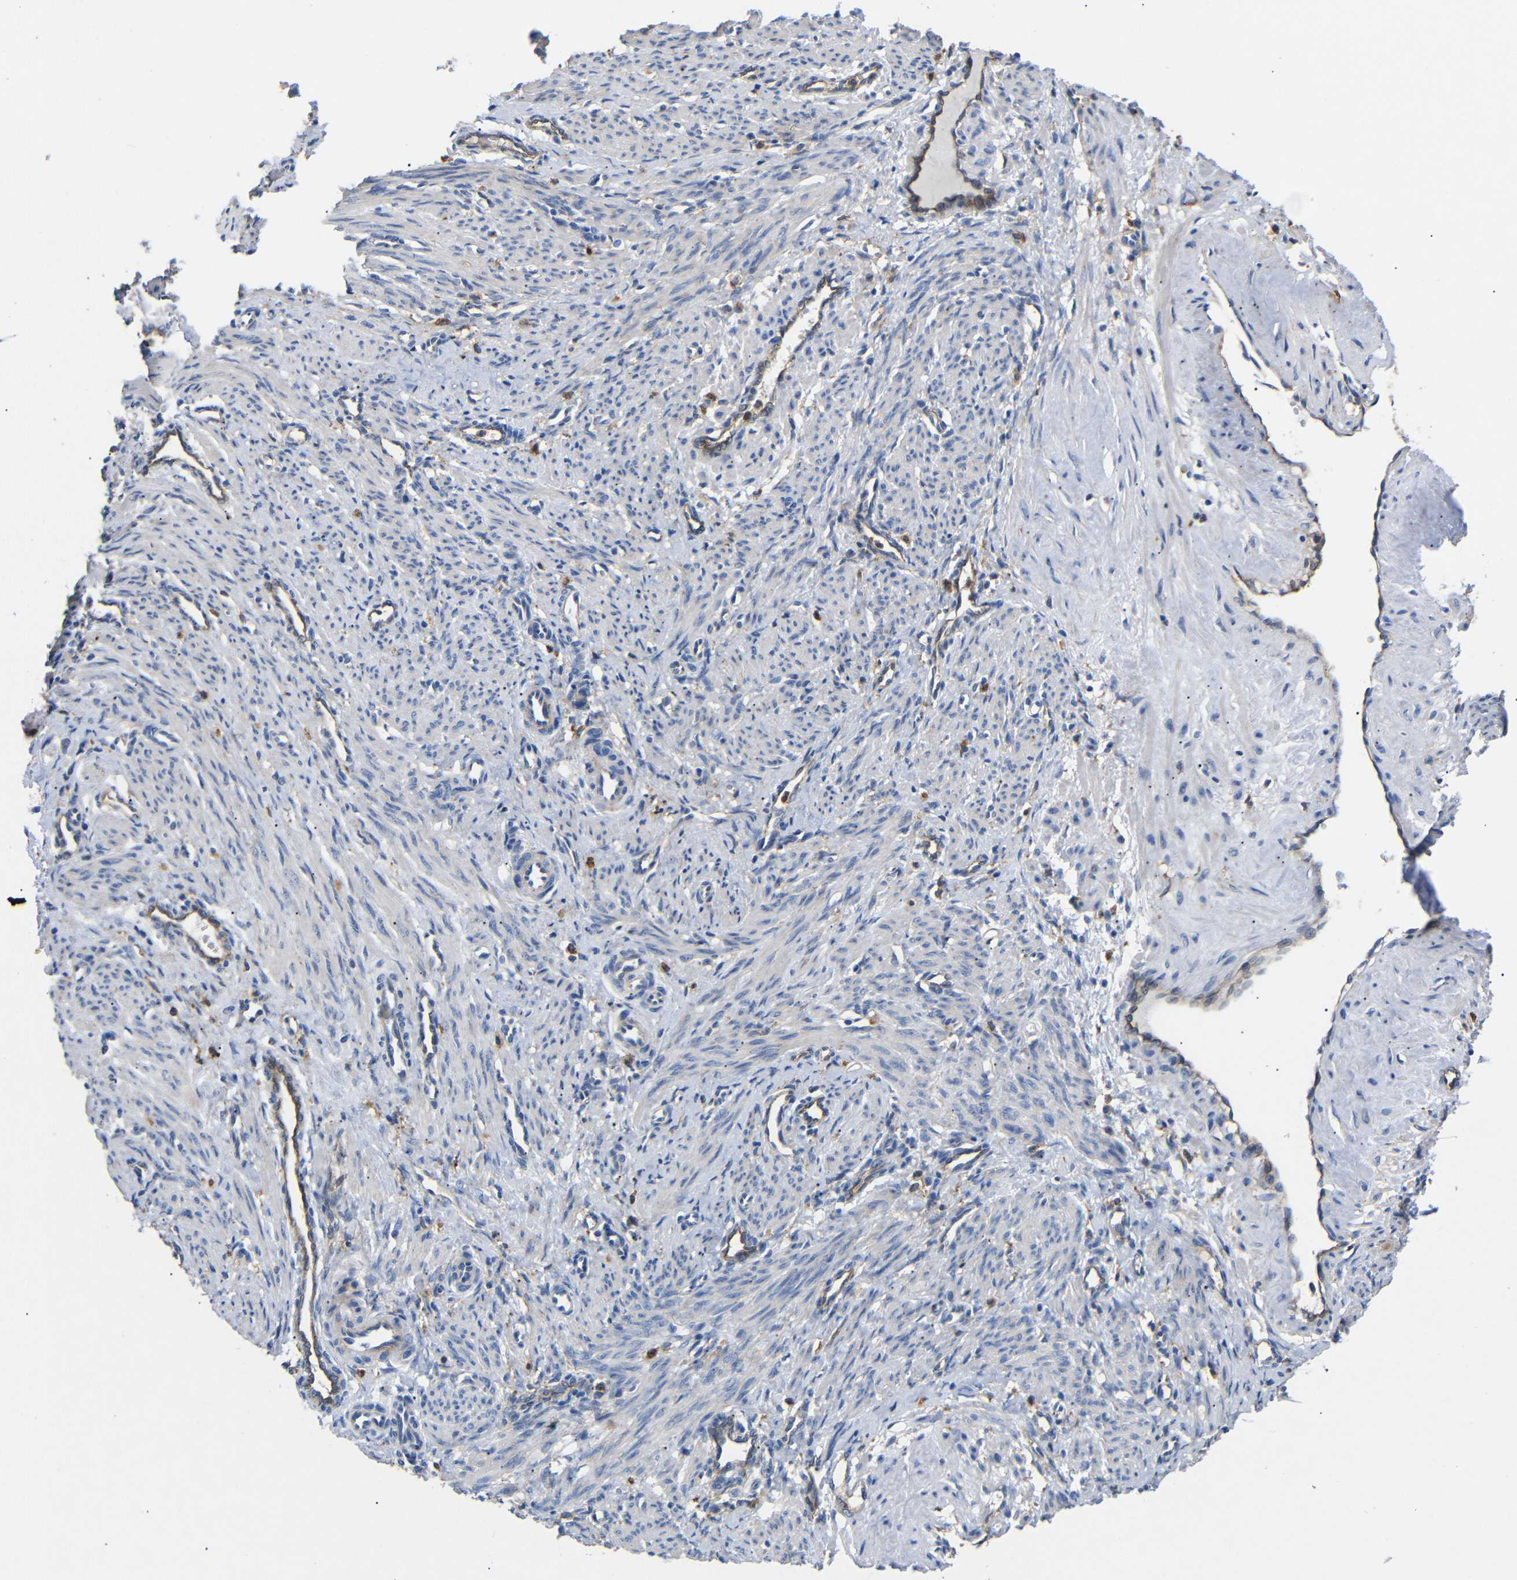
{"staining": {"intensity": "weak", "quantity": "25%-75%", "location": "cytoplasmic/membranous"}, "tissue": "smooth muscle", "cell_type": "Smooth muscle cells", "image_type": "normal", "snomed": [{"axis": "morphology", "description": "Normal tissue, NOS"}, {"axis": "topography", "description": "Endometrium"}], "caption": "Immunohistochemistry (IHC) (DAB) staining of benign human smooth muscle demonstrates weak cytoplasmic/membranous protein staining in approximately 25%-75% of smooth muscle cells. (brown staining indicates protein expression, while blue staining denotes nuclei).", "gene": "SDCBP", "patient": {"sex": "female", "age": 33}}